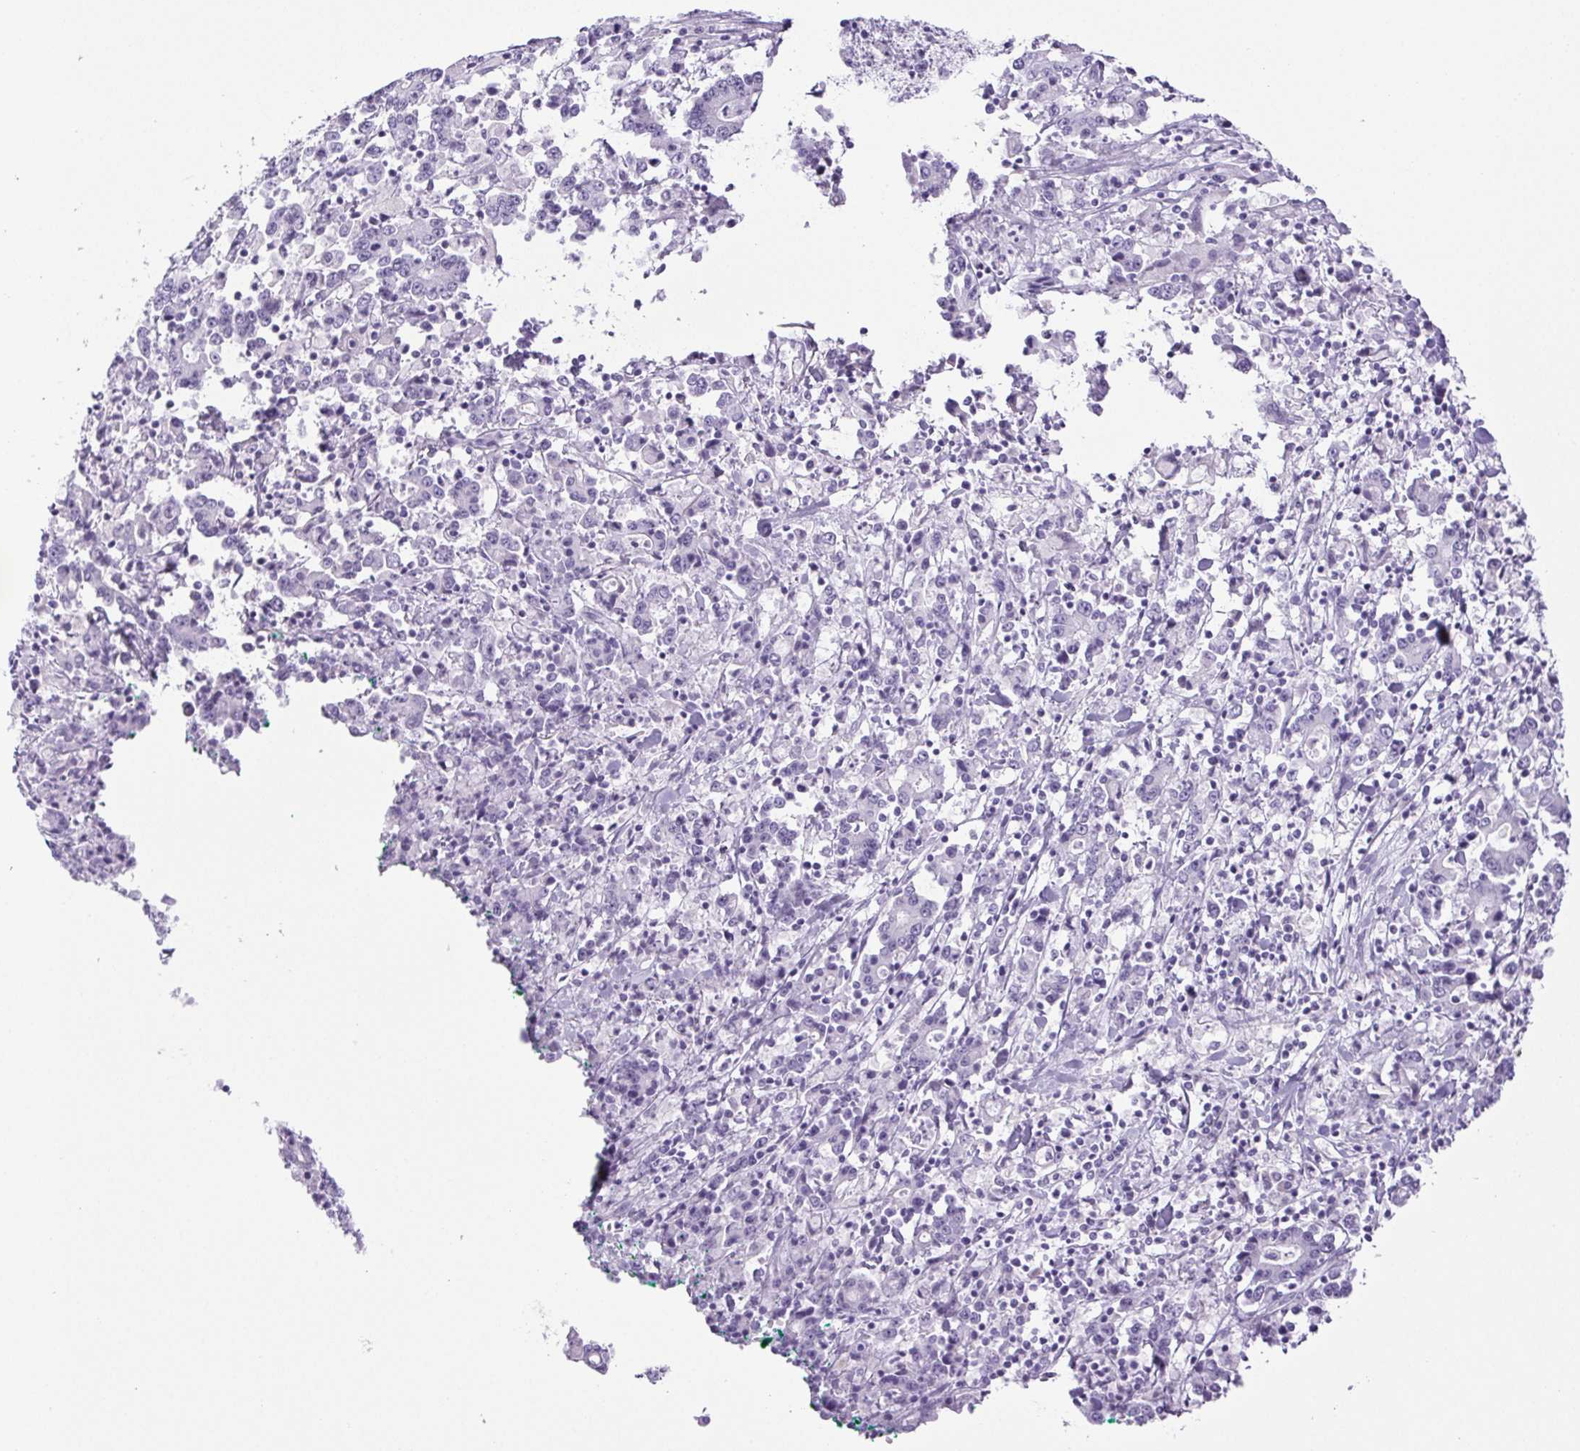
{"staining": {"intensity": "negative", "quantity": "none", "location": "none"}, "tissue": "stomach cancer", "cell_type": "Tumor cells", "image_type": "cancer", "snomed": [{"axis": "morphology", "description": "Adenocarcinoma, NOS"}, {"axis": "topography", "description": "Stomach, upper"}], "caption": "Human stomach adenocarcinoma stained for a protein using immunohistochemistry exhibits no positivity in tumor cells.", "gene": "PAPPA2", "patient": {"sex": "male", "age": 68}}